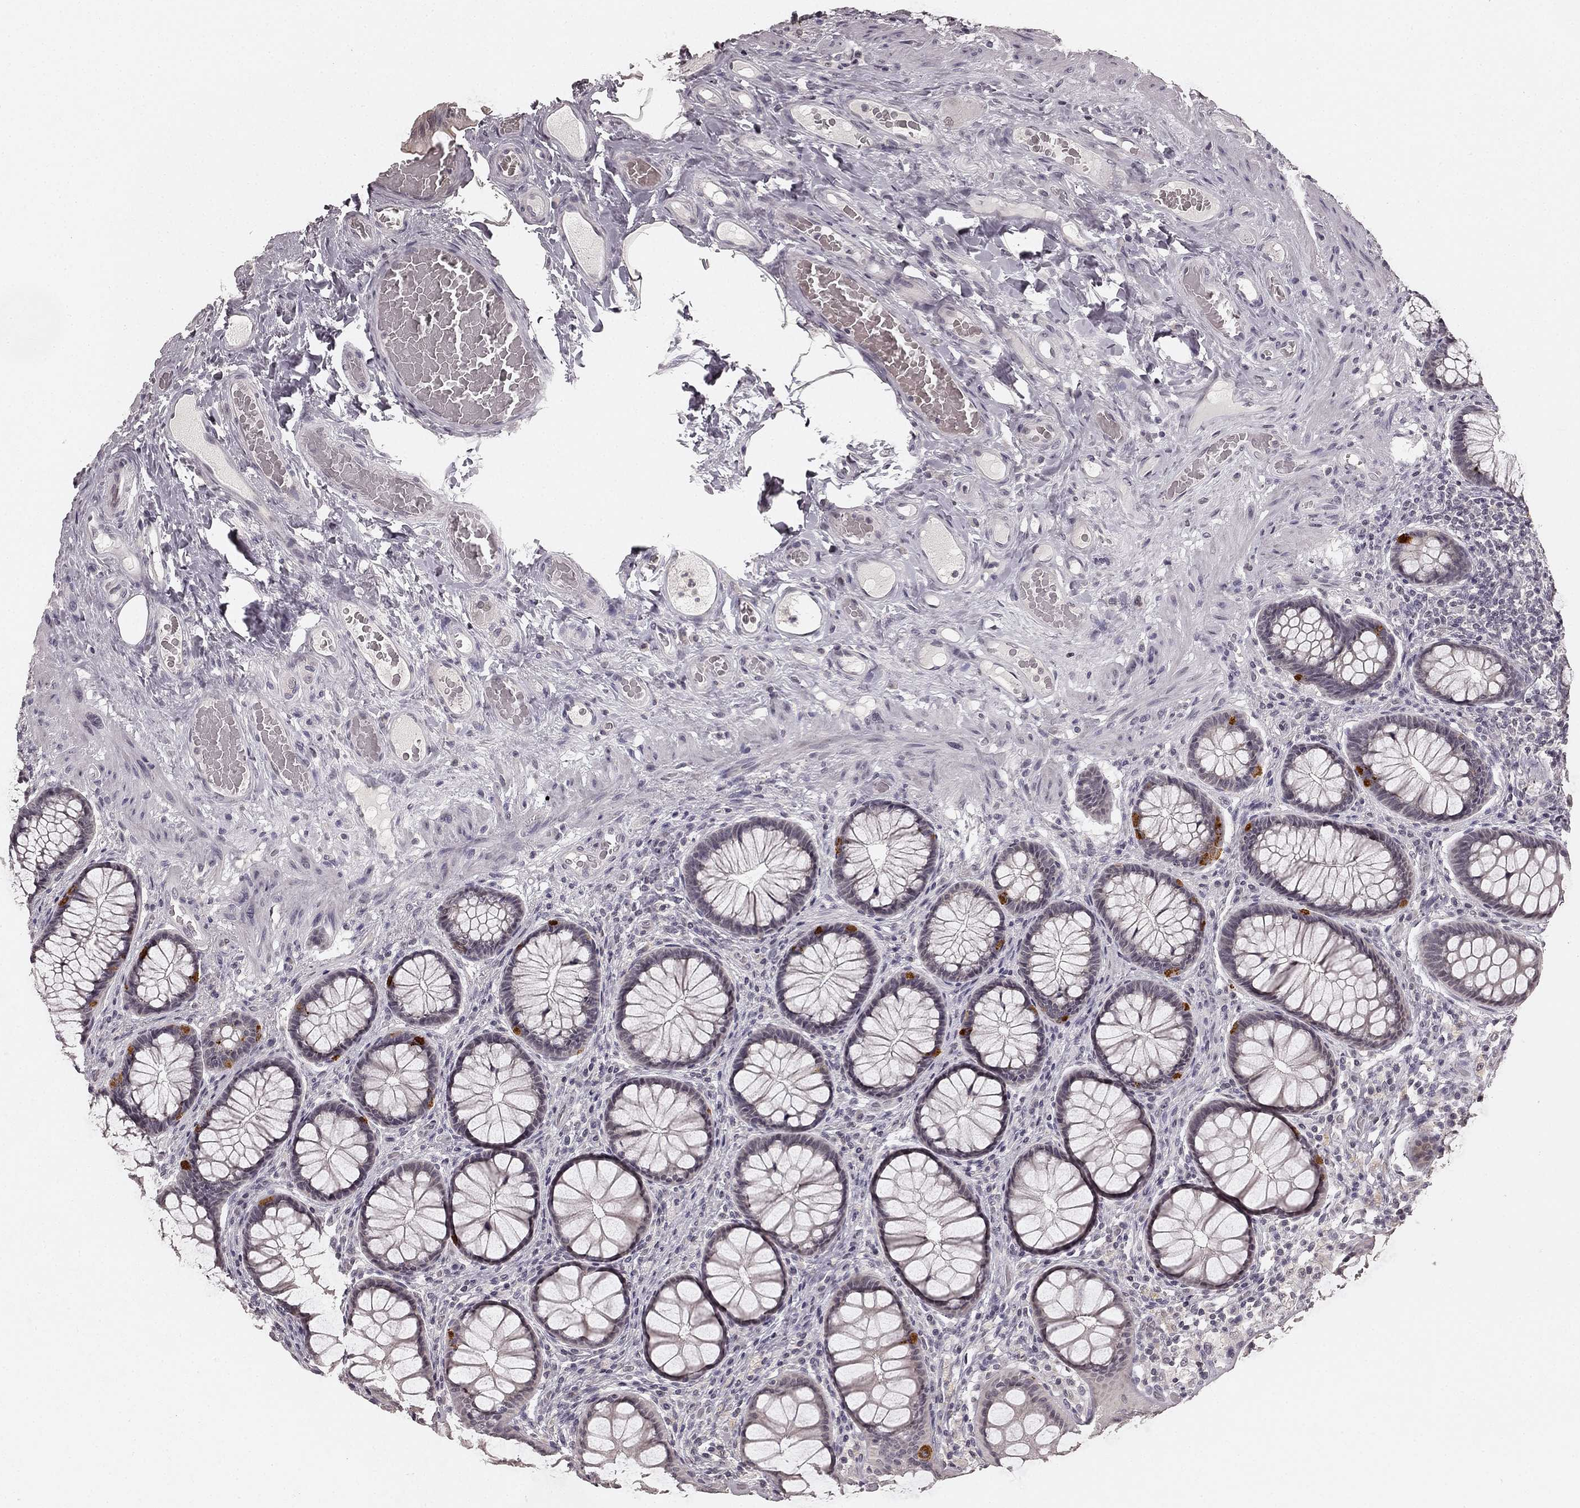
{"staining": {"intensity": "negative", "quantity": "none", "location": "none"}, "tissue": "colon", "cell_type": "Endothelial cells", "image_type": "normal", "snomed": [{"axis": "morphology", "description": "Normal tissue, NOS"}, {"axis": "topography", "description": "Colon"}], "caption": "This is an IHC micrograph of unremarkable colon. There is no staining in endothelial cells.", "gene": "HCN4", "patient": {"sex": "female", "age": 65}}